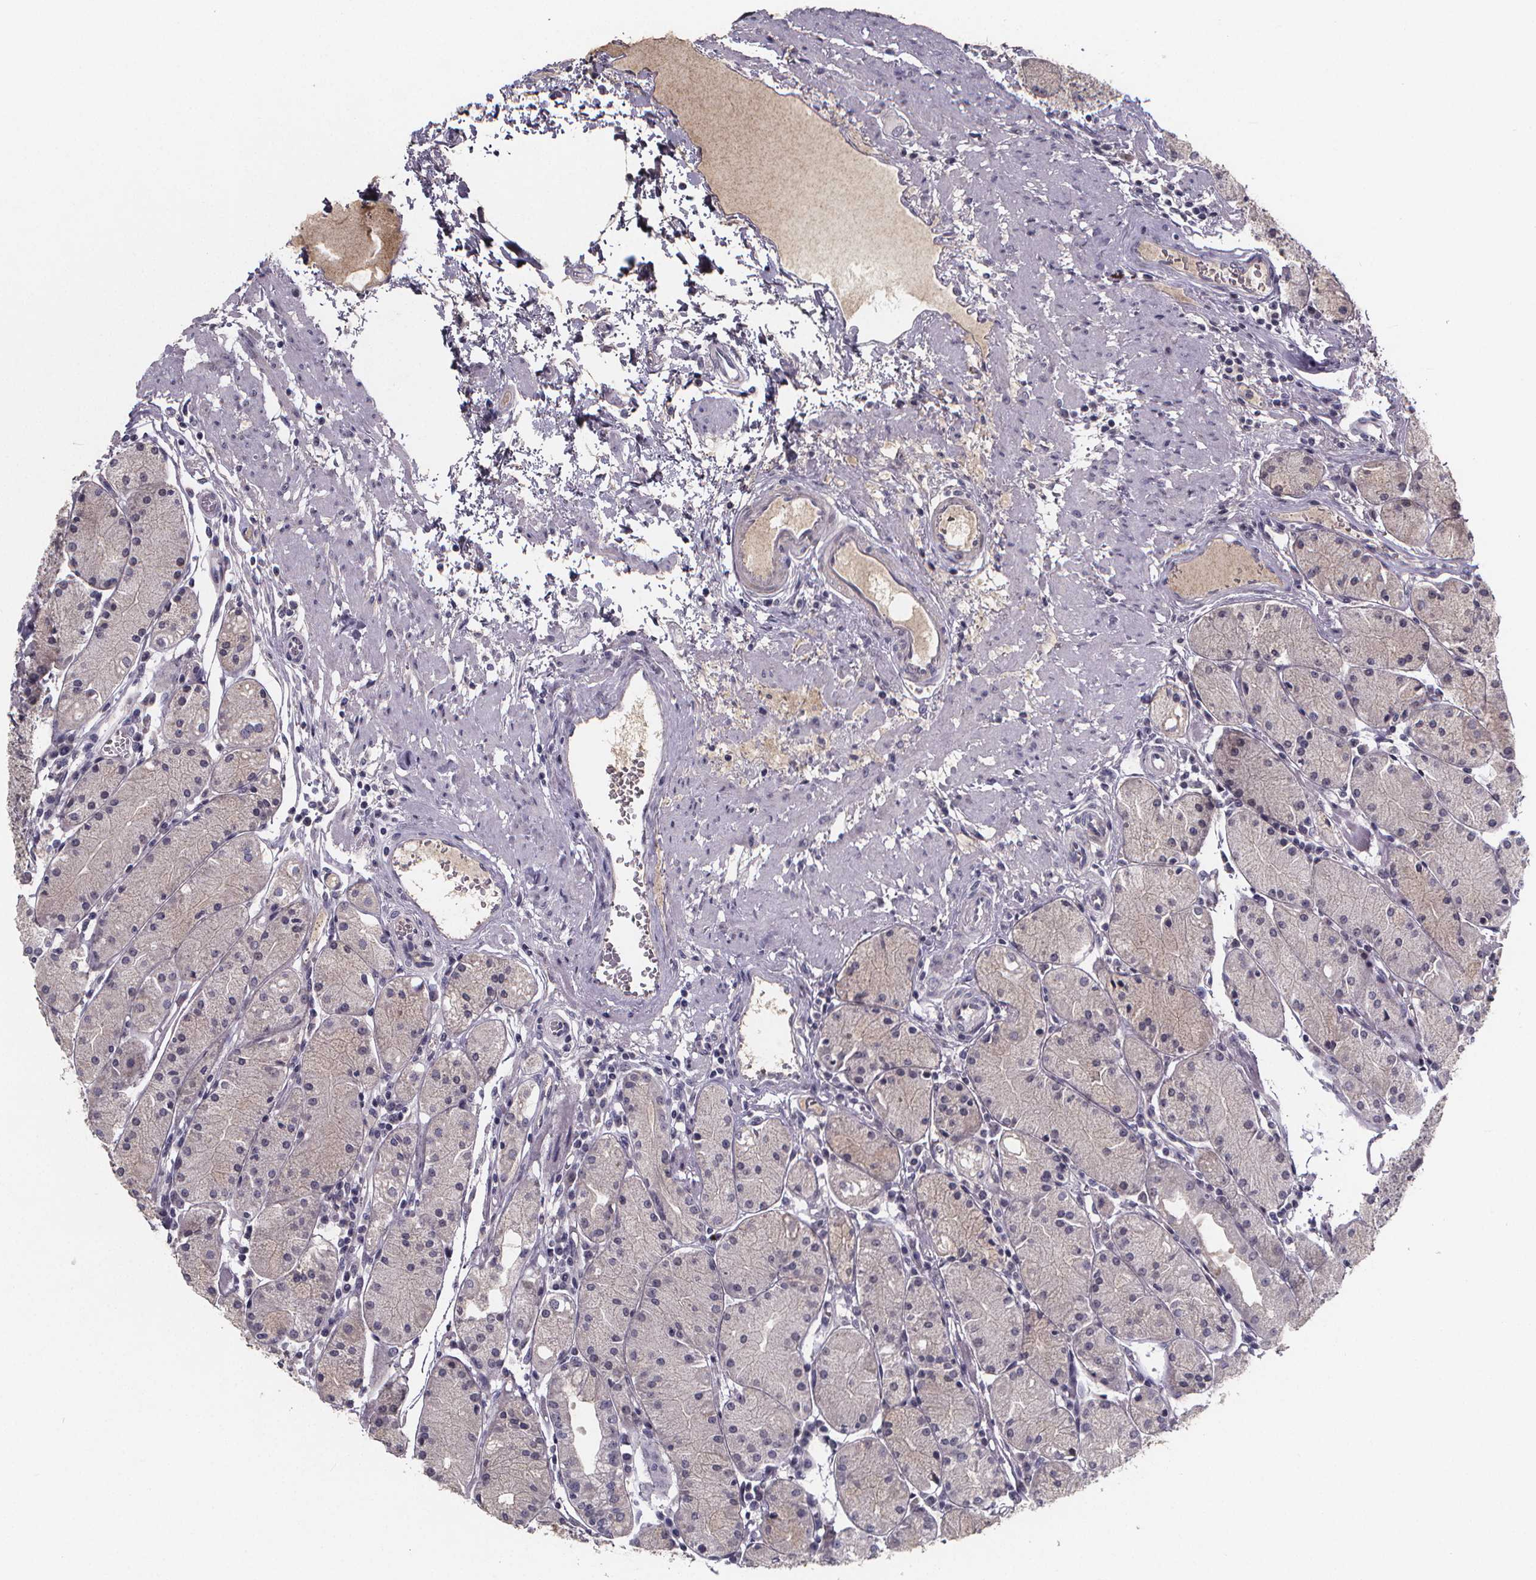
{"staining": {"intensity": "negative", "quantity": "none", "location": "none"}, "tissue": "stomach", "cell_type": "Glandular cells", "image_type": "normal", "snomed": [{"axis": "morphology", "description": "Normal tissue, NOS"}, {"axis": "topography", "description": "Stomach, upper"}], "caption": "This micrograph is of benign stomach stained with IHC to label a protein in brown with the nuclei are counter-stained blue. There is no staining in glandular cells.", "gene": "AGT", "patient": {"sex": "male", "age": 69}}